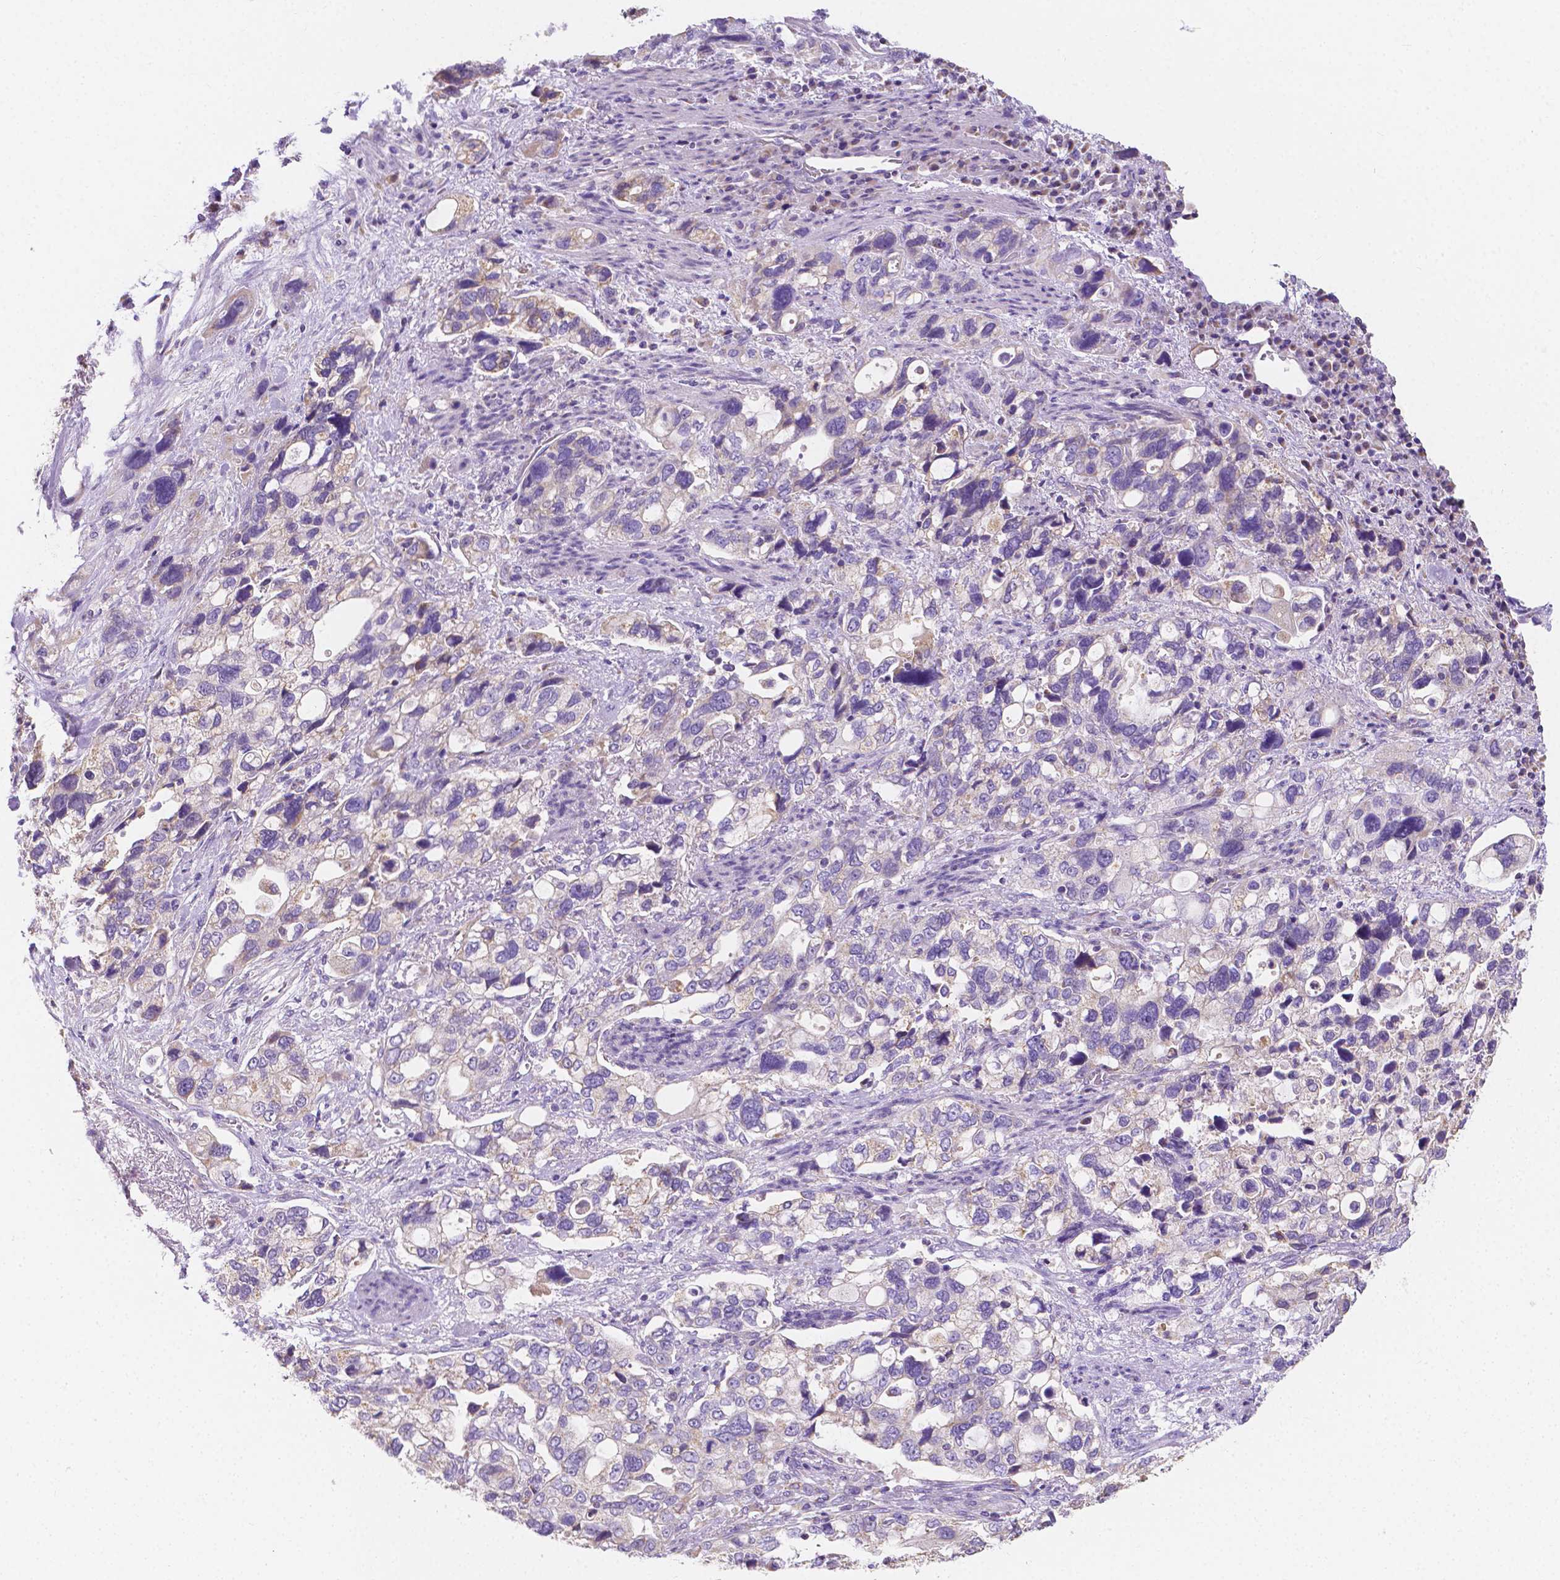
{"staining": {"intensity": "weak", "quantity": "<25%", "location": "cytoplasmic/membranous"}, "tissue": "stomach cancer", "cell_type": "Tumor cells", "image_type": "cancer", "snomed": [{"axis": "morphology", "description": "Adenocarcinoma, NOS"}, {"axis": "topography", "description": "Stomach, upper"}], "caption": "Immunohistochemistry micrograph of human stomach cancer (adenocarcinoma) stained for a protein (brown), which shows no positivity in tumor cells. (DAB immunohistochemistry with hematoxylin counter stain).", "gene": "TMEM130", "patient": {"sex": "female", "age": 81}}